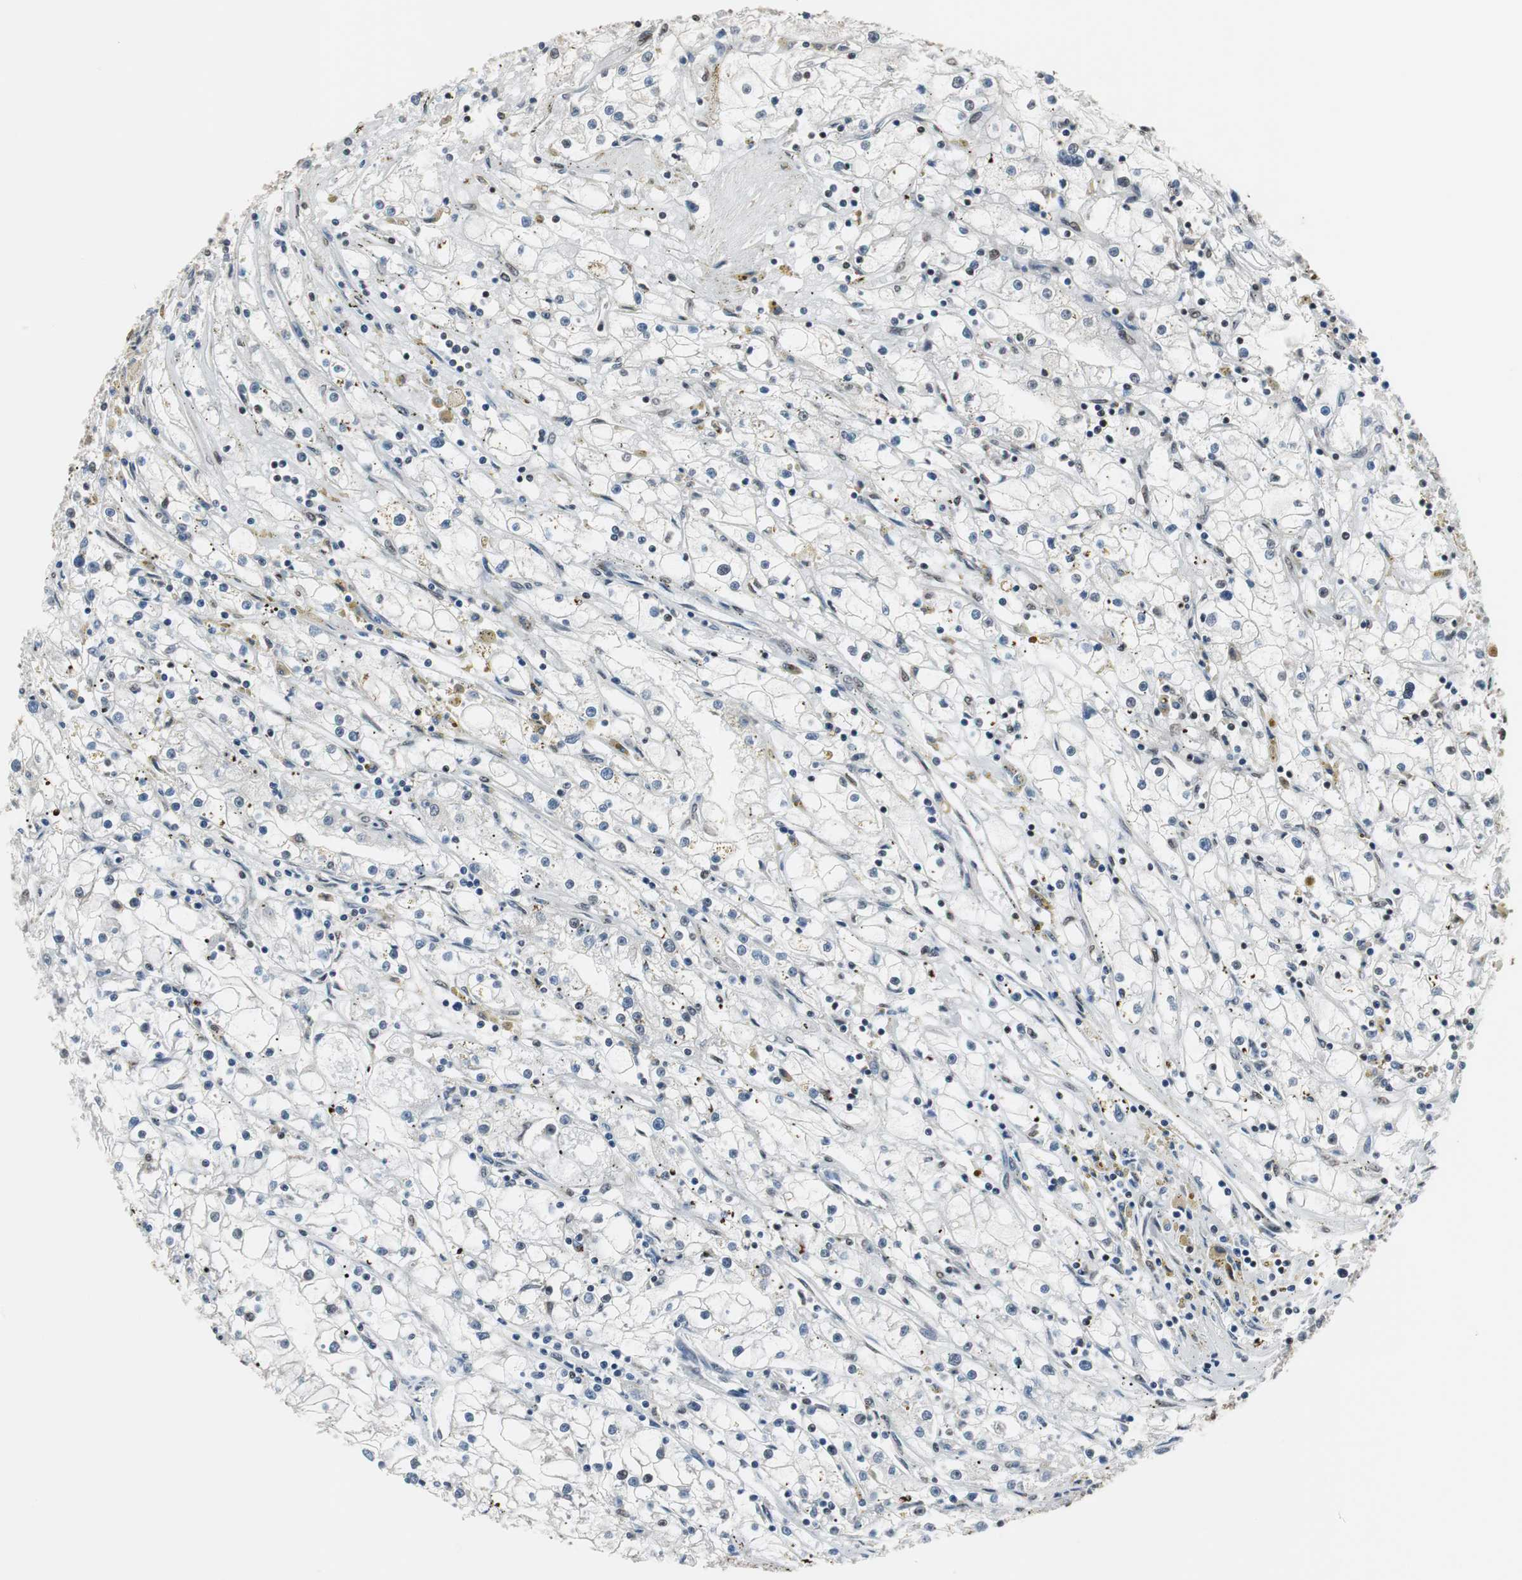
{"staining": {"intensity": "negative", "quantity": "none", "location": "none"}, "tissue": "renal cancer", "cell_type": "Tumor cells", "image_type": "cancer", "snomed": [{"axis": "morphology", "description": "Adenocarcinoma, NOS"}, {"axis": "topography", "description": "Kidney"}], "caption": "Tumor cells are negative for brown protein staining in renal adenocarcinoma.", "gene": "CDK9", "patient": {"sex": "male", "age": 56}}